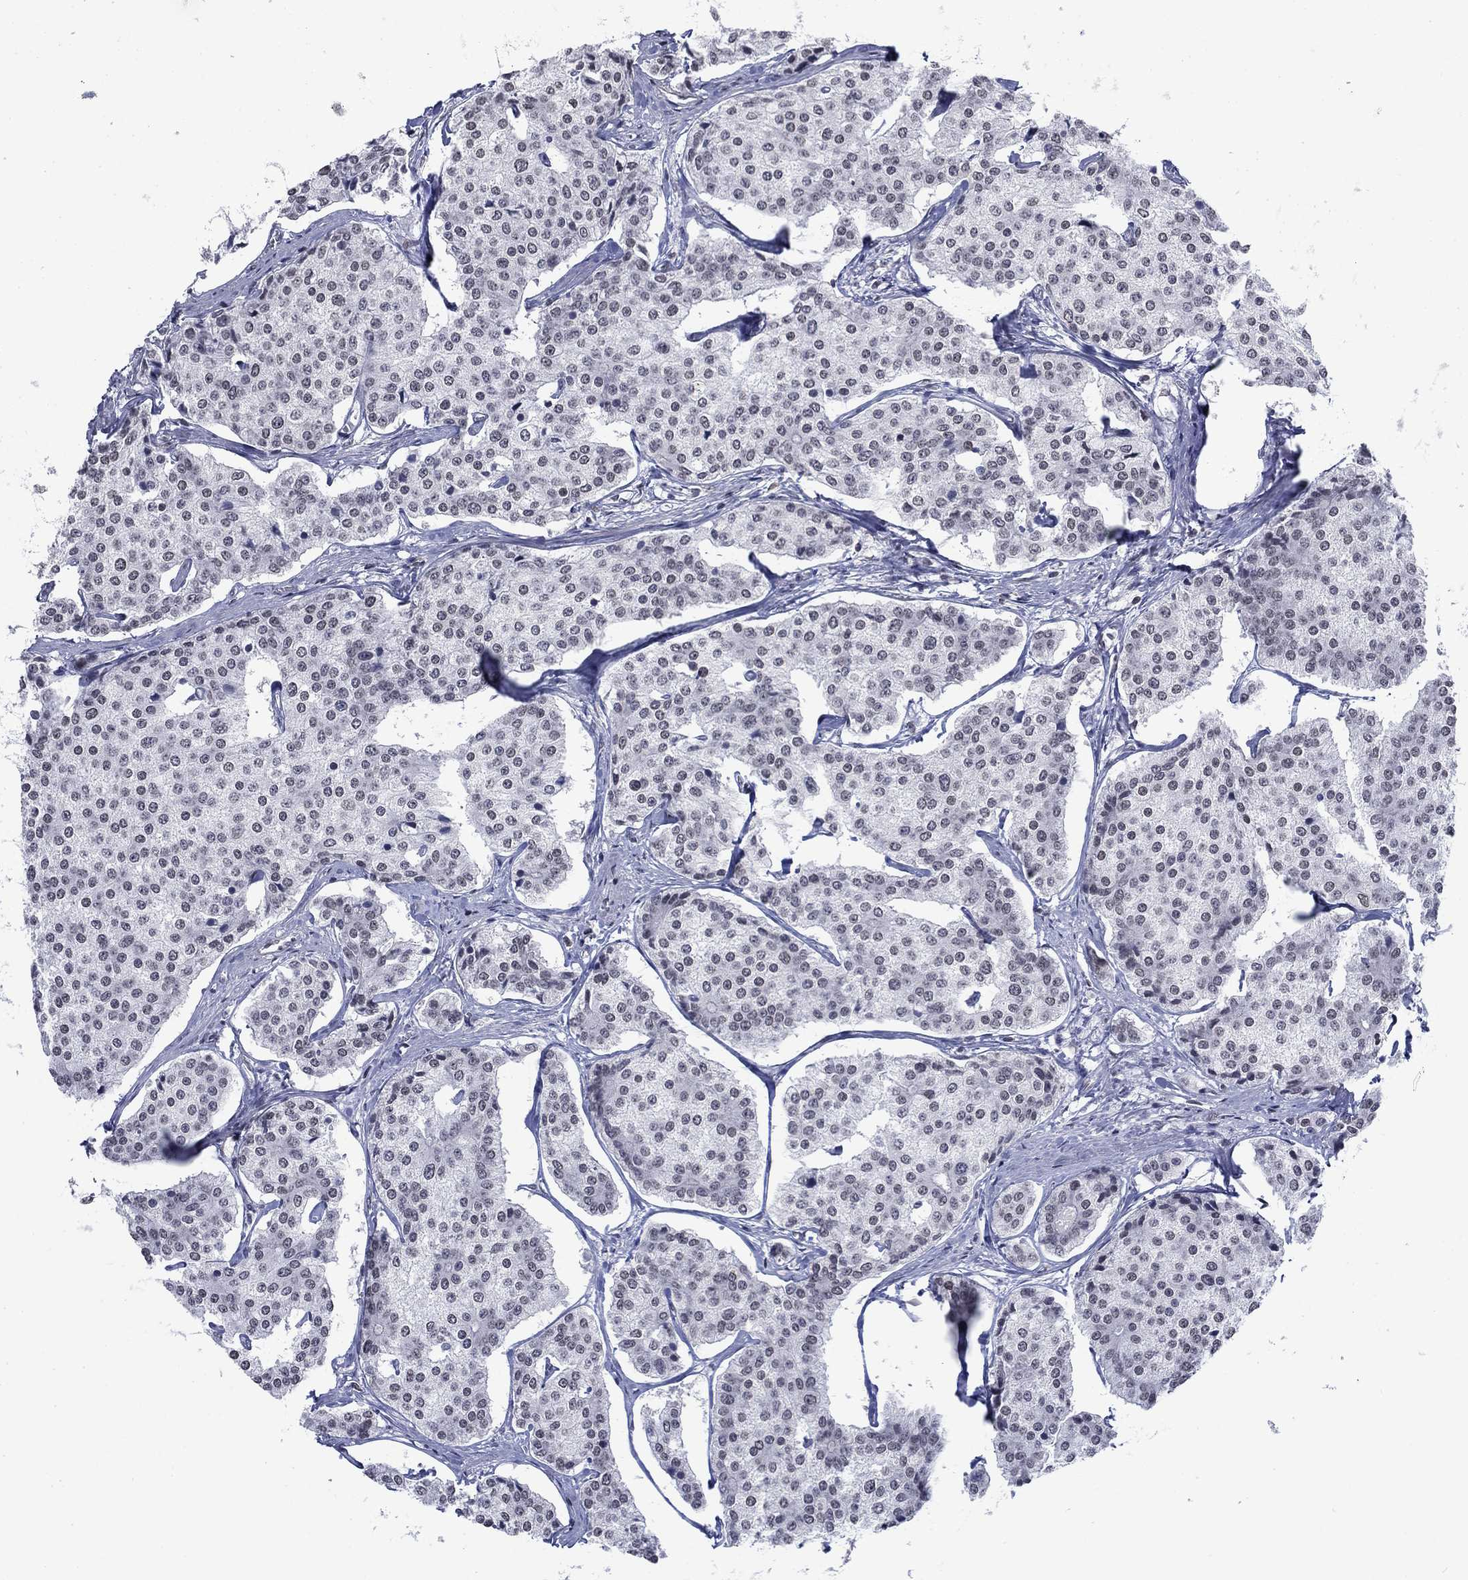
{"staining": {"intensity": "negative", "quantity": "none", "location": "none"}, "tissue": "carcinoid", "cell_type": "Tumor cells", "image_type": "cancer", "snomed": [{"axis": "morphology", "description": "Carcinoid, malignant, NOS"}, {"axis": "topography", "description": "Small intestine"}], "caption": "Tumor cells are negative for protein expression in human carcinoid (malignant).", "gene": "TOR1AIP1", "patient": {"sex": "female", "age": 65}}